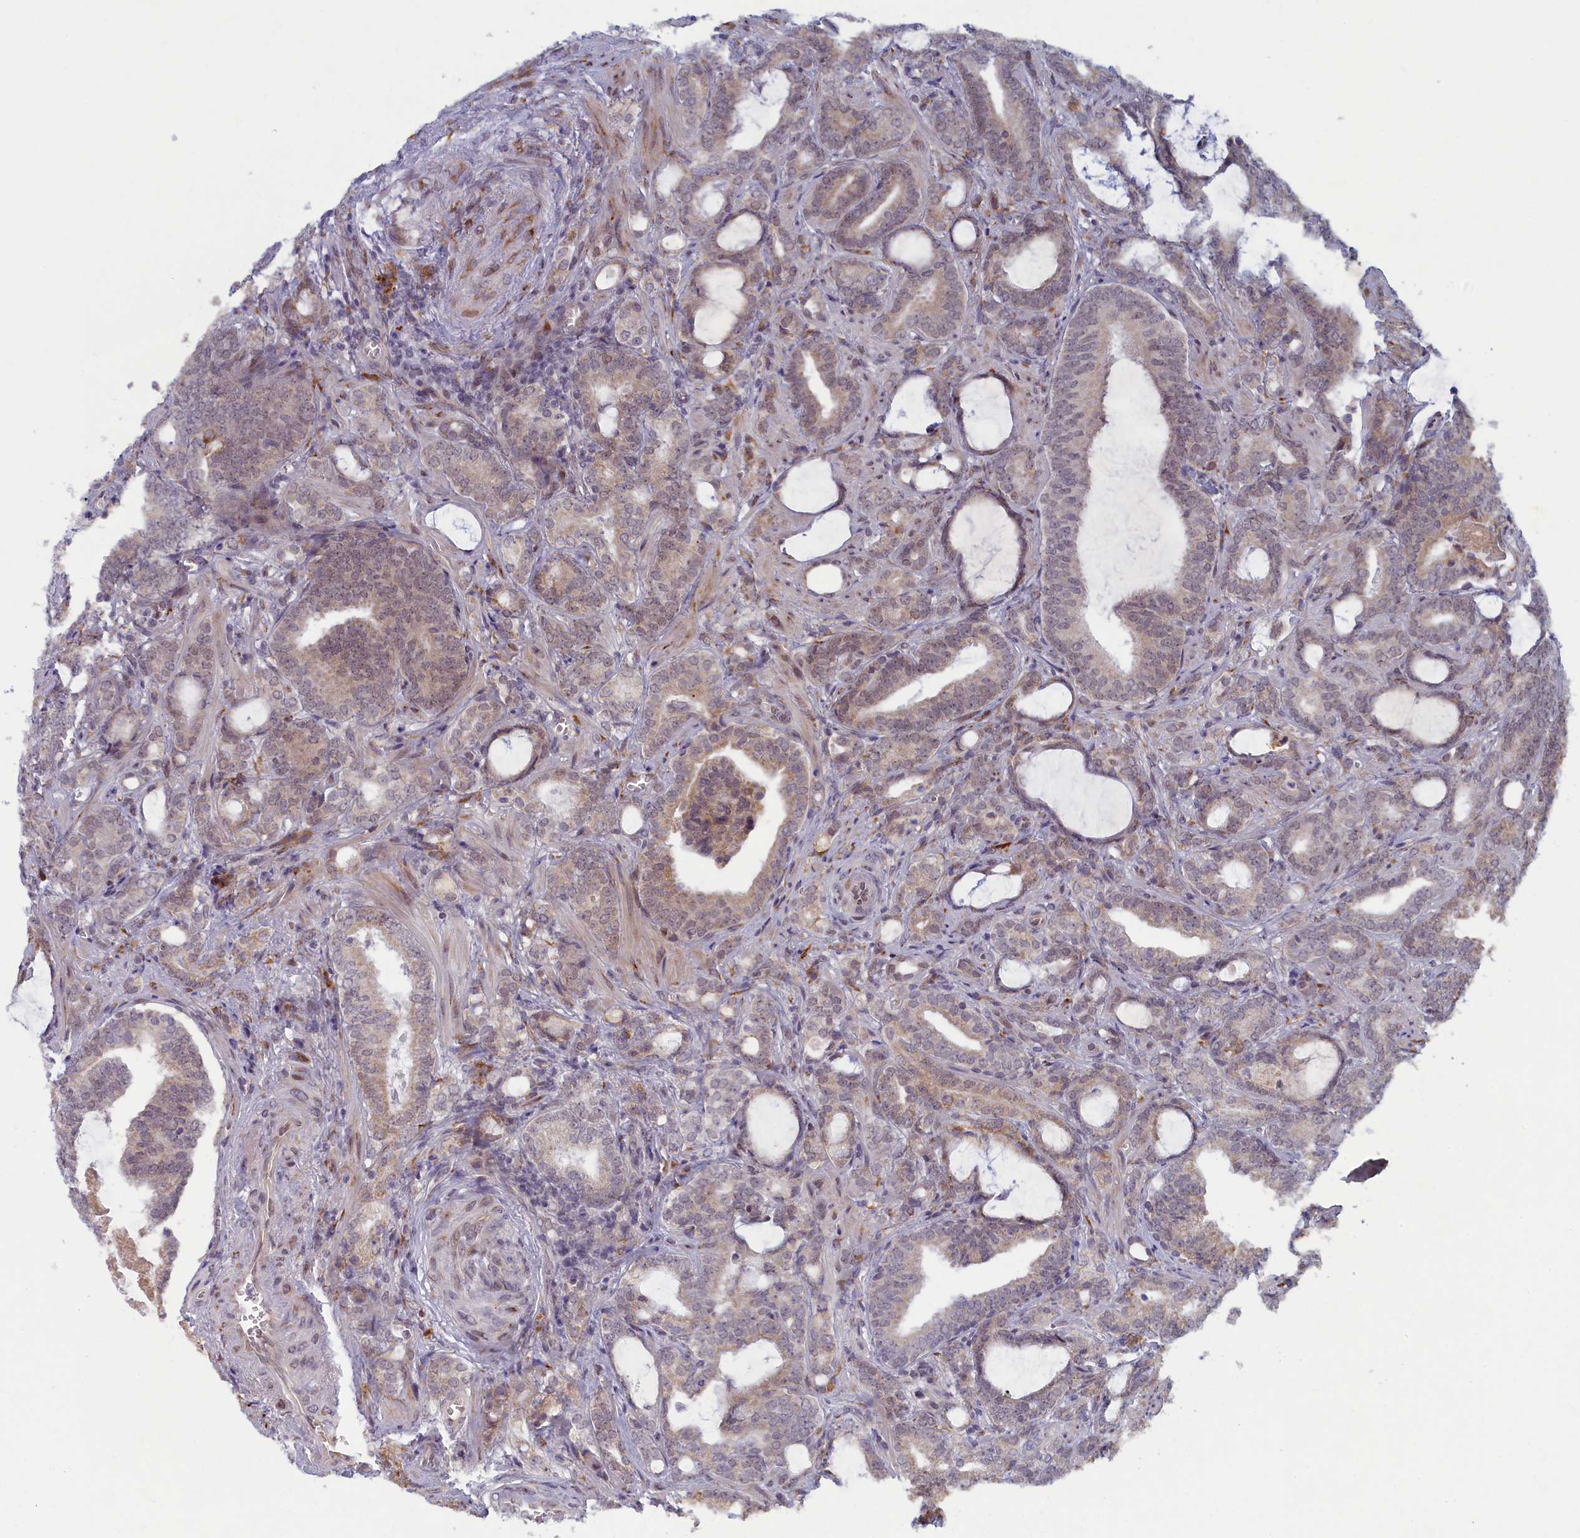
{"staining": {"intensity": "weak", "quantity": ">75%", "location": "cytoplasmic/membranous,nuclear"}, "tissue": "prostate cancer", "cell_type": "Tumor cells", "image_type": "cancer", "snomed": [{"axis": "morphology", "description": "Adenocarcinoma, High grade"}, {"axis": "topography", "description": "Prostate and seminal vesicle, NOS"}], "caption": "Immunohistochemical staining of human prostate cancer (high-grade adenocarcinoma) demonstrates weak cytoplasmic/membranous and nuclear protein staining in about >75% of tumor cells.", "gene": "DNAJC17", "patient": {"sex": "male", "age": 67}}